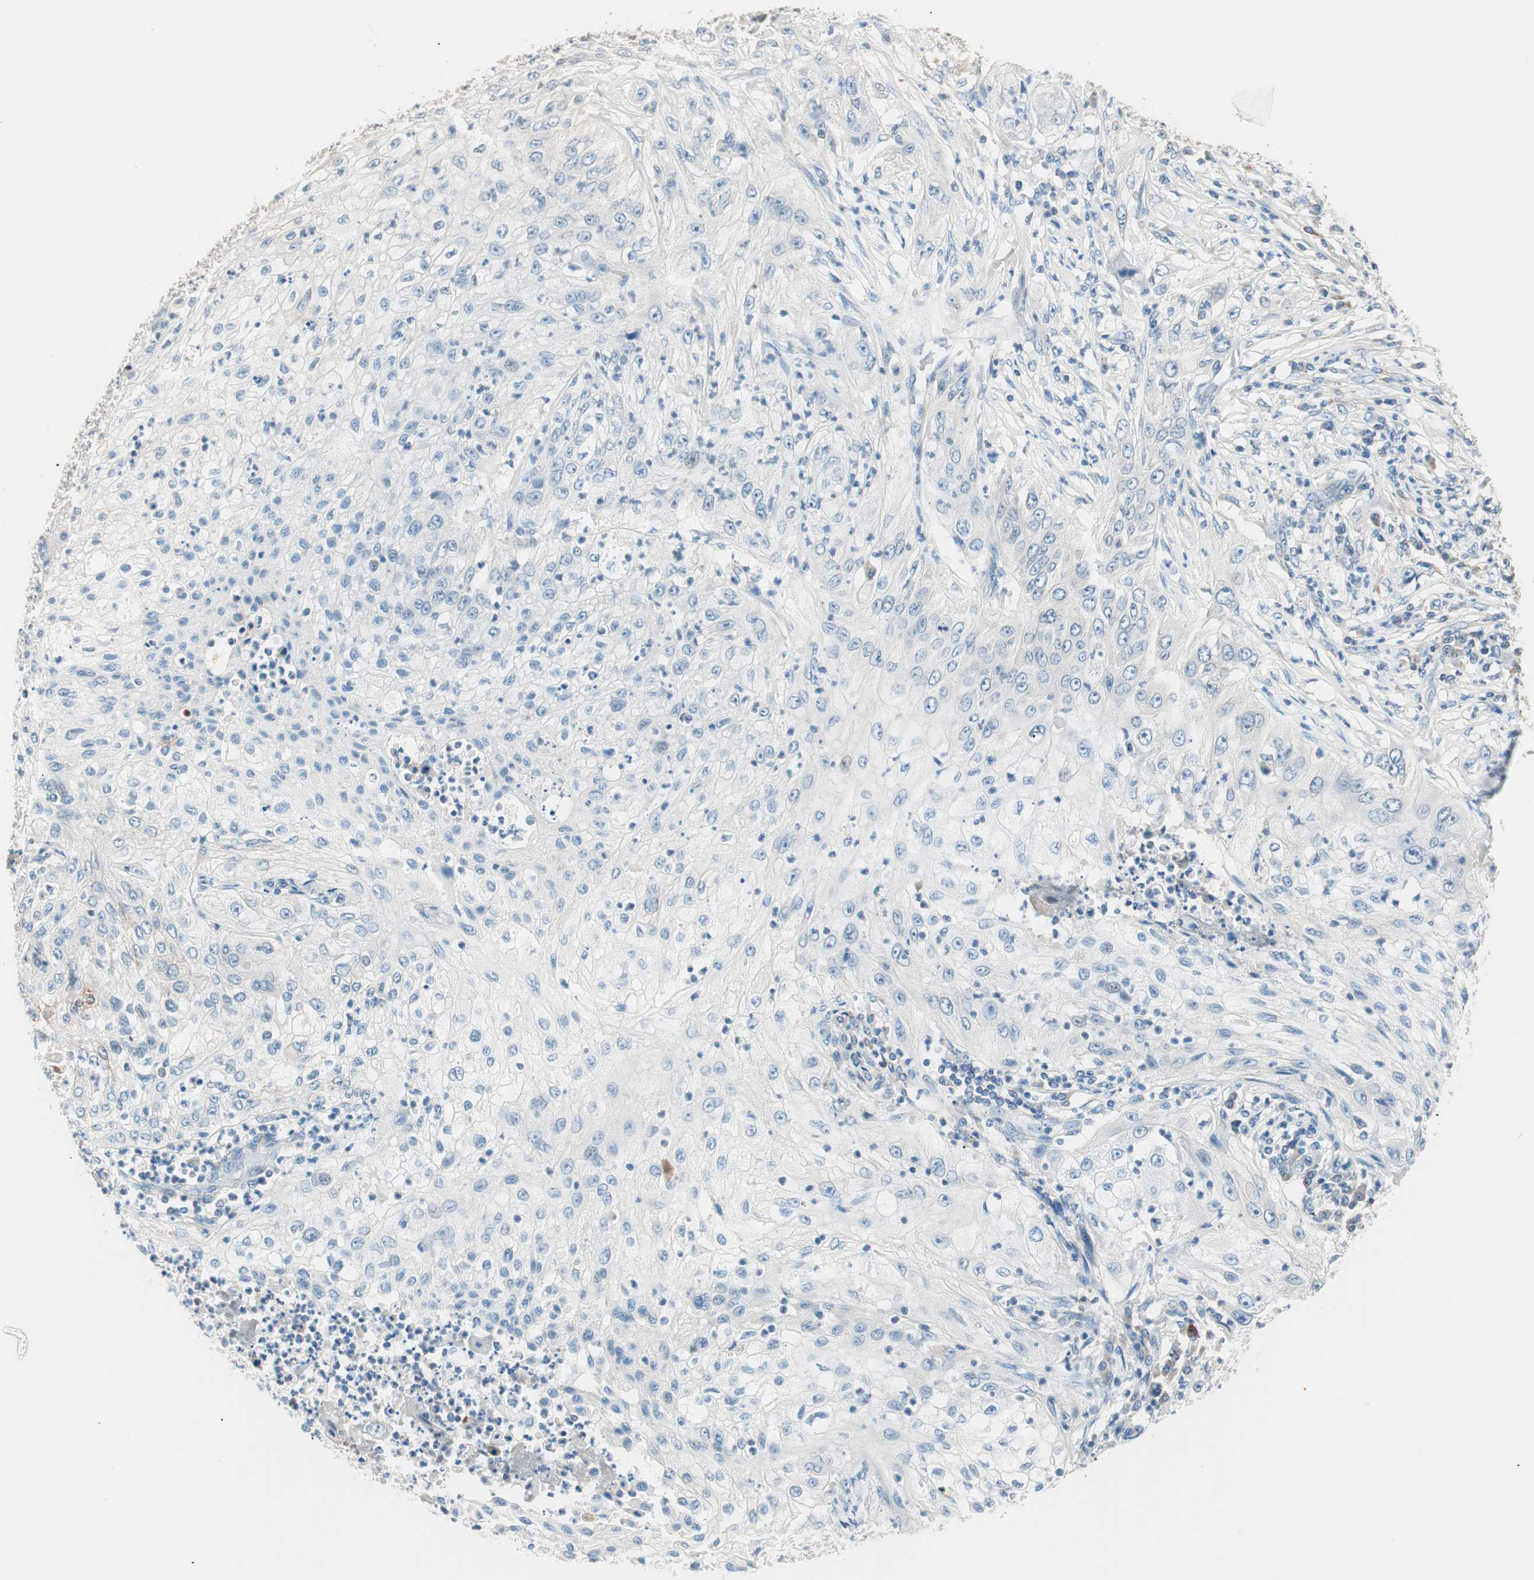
{"staining": {"intensity": "negative", "quantity": "none", "location": "none"}, "tissue": "lung cancer", "cell_type": "Tumor cells", "image_type": "cancer", "snomed": [{"axis": "morphology", "description": "Inflammation, NOS"}, {"axis": "morphology", "description": "Squamous cell carcinoma, NOS"}, {"axis": "topography", "description": "Lymph node"}, {"axis": "topography", "description": "Soft tissue"}, {"axis": "topography", "description": "Lung"}], "caption": "IHC photomicrograph of lung cancer stained for a protein (brown), which exhibits no positivity in tumor cells.", "gene": "RAD54B", "patient": {"sex": "male", "age": 66}}